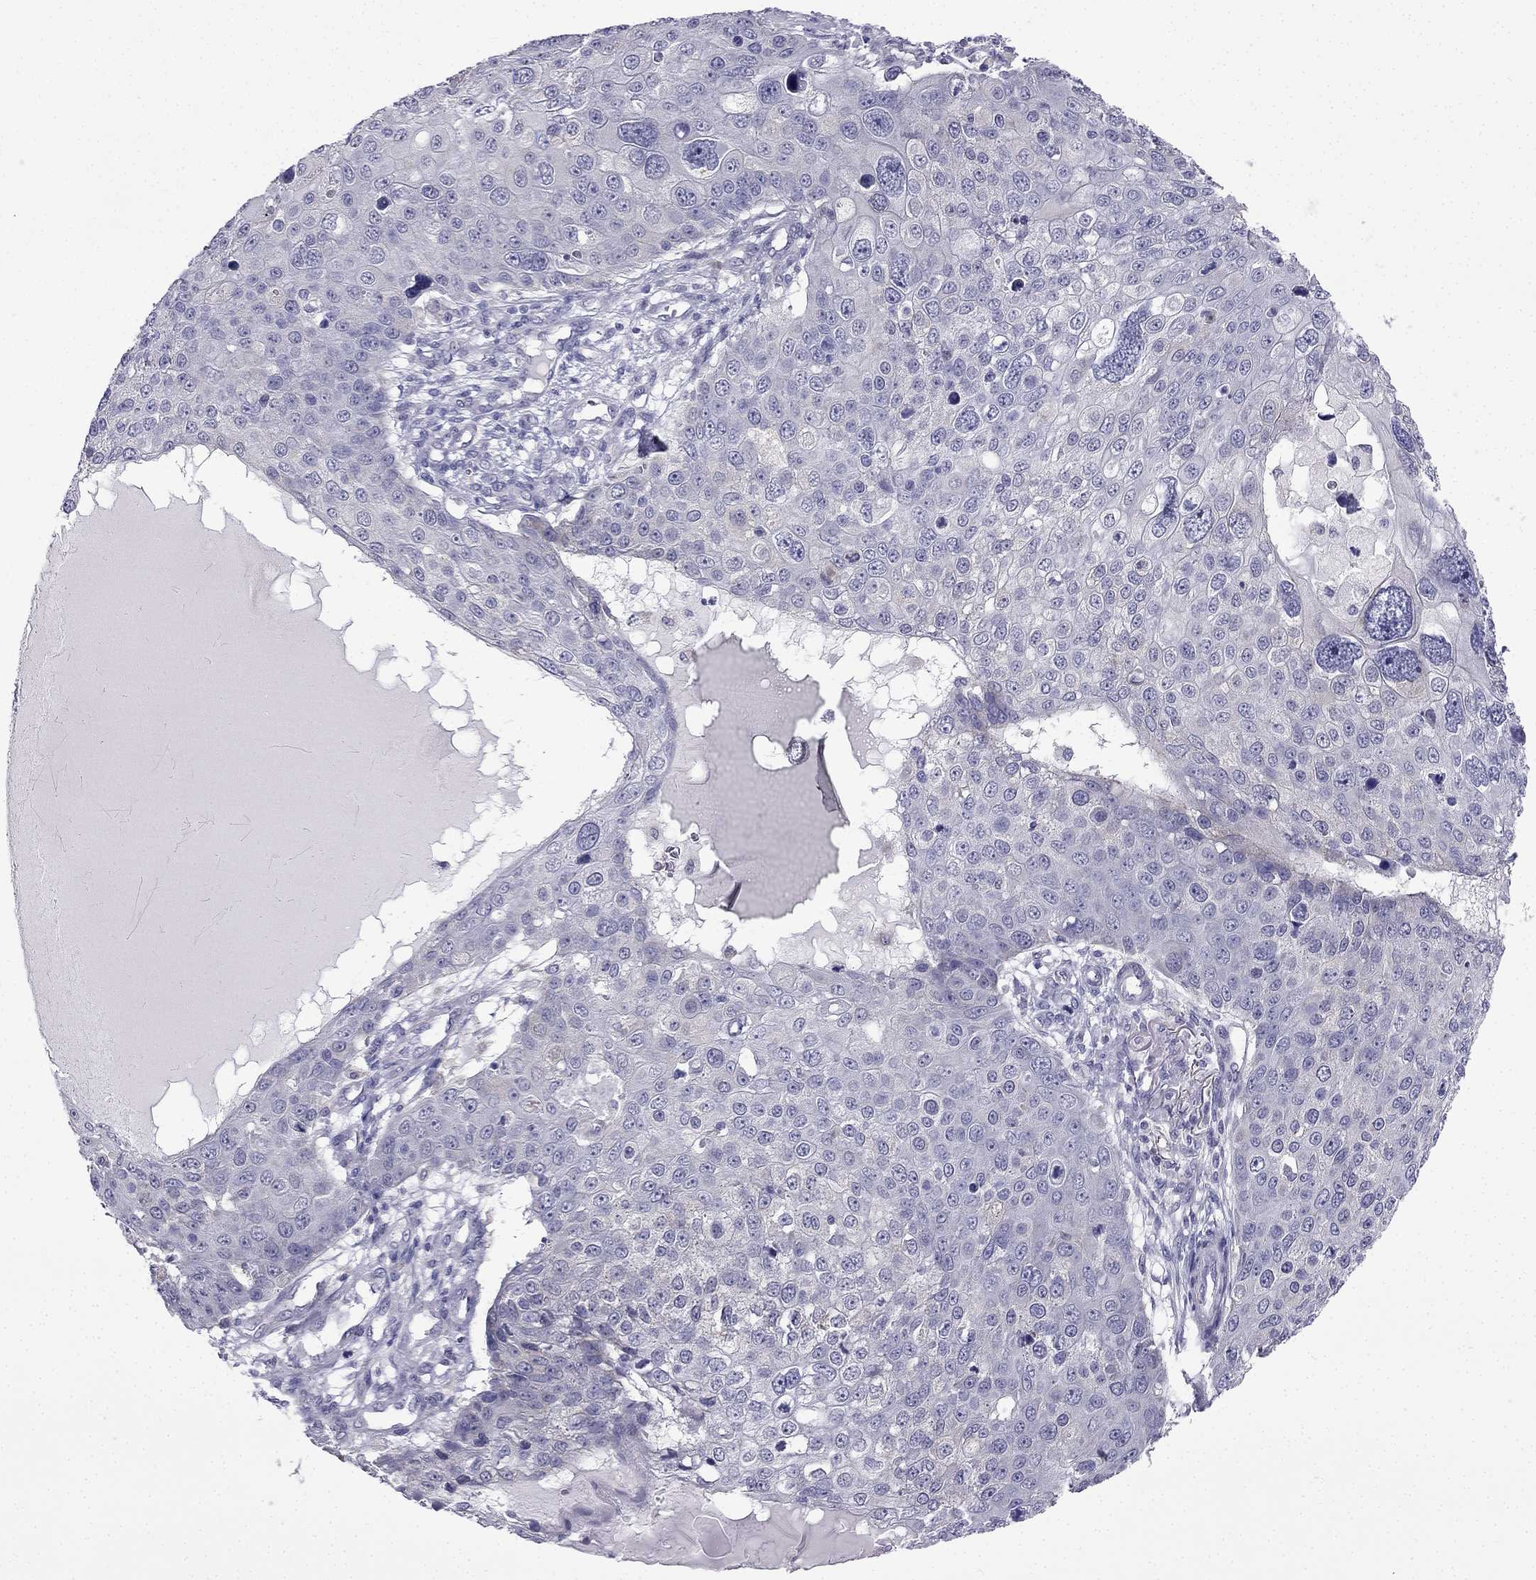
{"staining": {"intensity": "negative", "quantity": "none", "location": "none"}, "tissue": "skin cancer", "cell_type": "Tumor cells", "image_type": "cancer", "snomed": [{"axis": "morphology", "description": "Squamous cell carcinoma, NOS"}, {"axis": "topography", "description": "Skin"}], "caption": "Skin cancer stained for a protein using IHC reveals no expression tumor cells.", "gene": "CFAP53", "patient": {"sex": "male", "age": 71}}